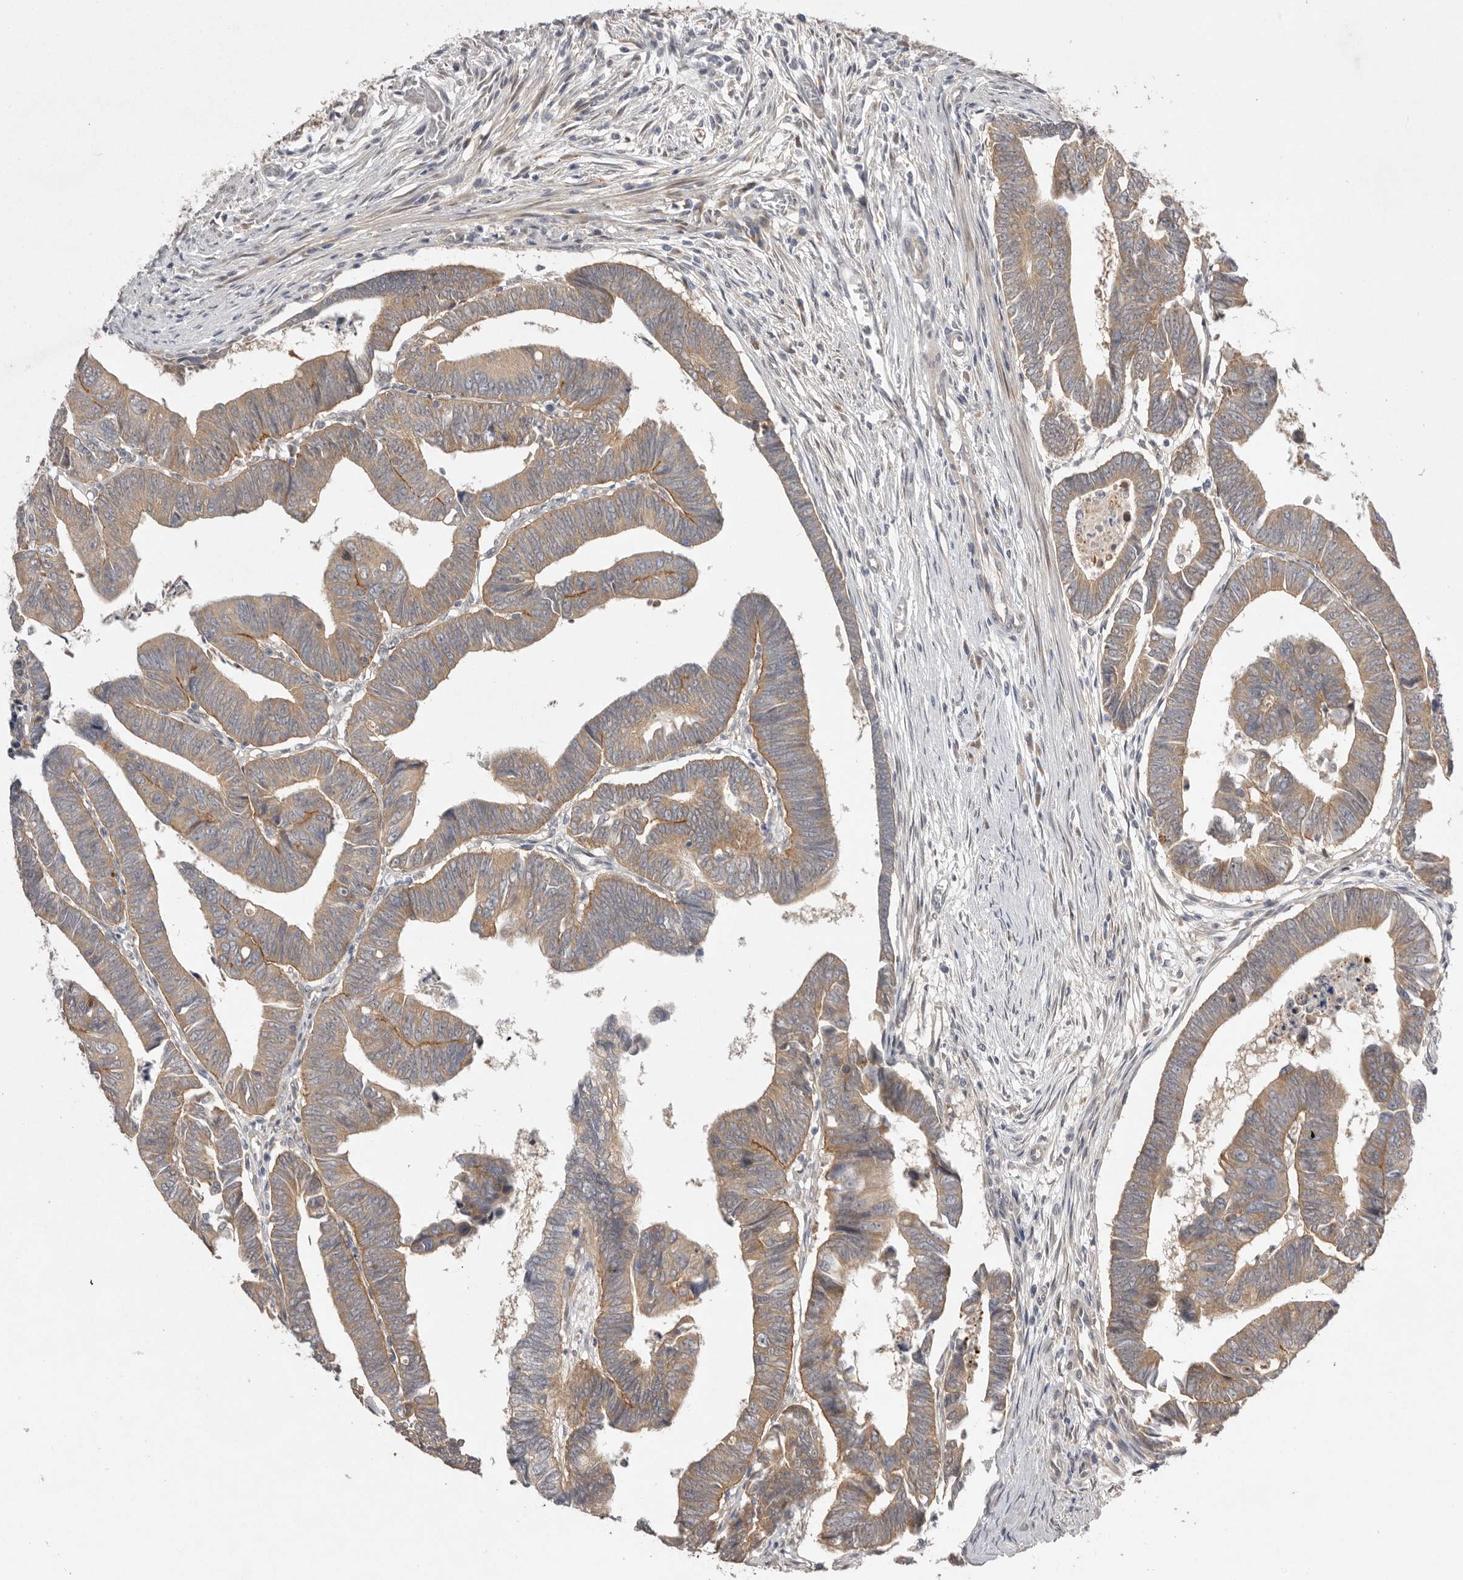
{"staining": {"intensity": "moderate", "quantity": ">75%", "location": "cytoplasmic/membranous"}, "tissue": "colorectal cancer", "cell_type": "Tumor cells", "image_type": "cancer", "snomed": [{"axis": "morphology", "description": "Adenocarcinoma, NOS"}, {"axis": "topography", "description": "Rectum"}], "caption": "The micrograph demonstrates a brown stain indicating the presence of a protein in the cytoplasmic/membranous of tumor cells in colorectal cancer (adenocarcinoma).", "gene": "NSUN4", "patient": {"sex": "female", "age": 65}}